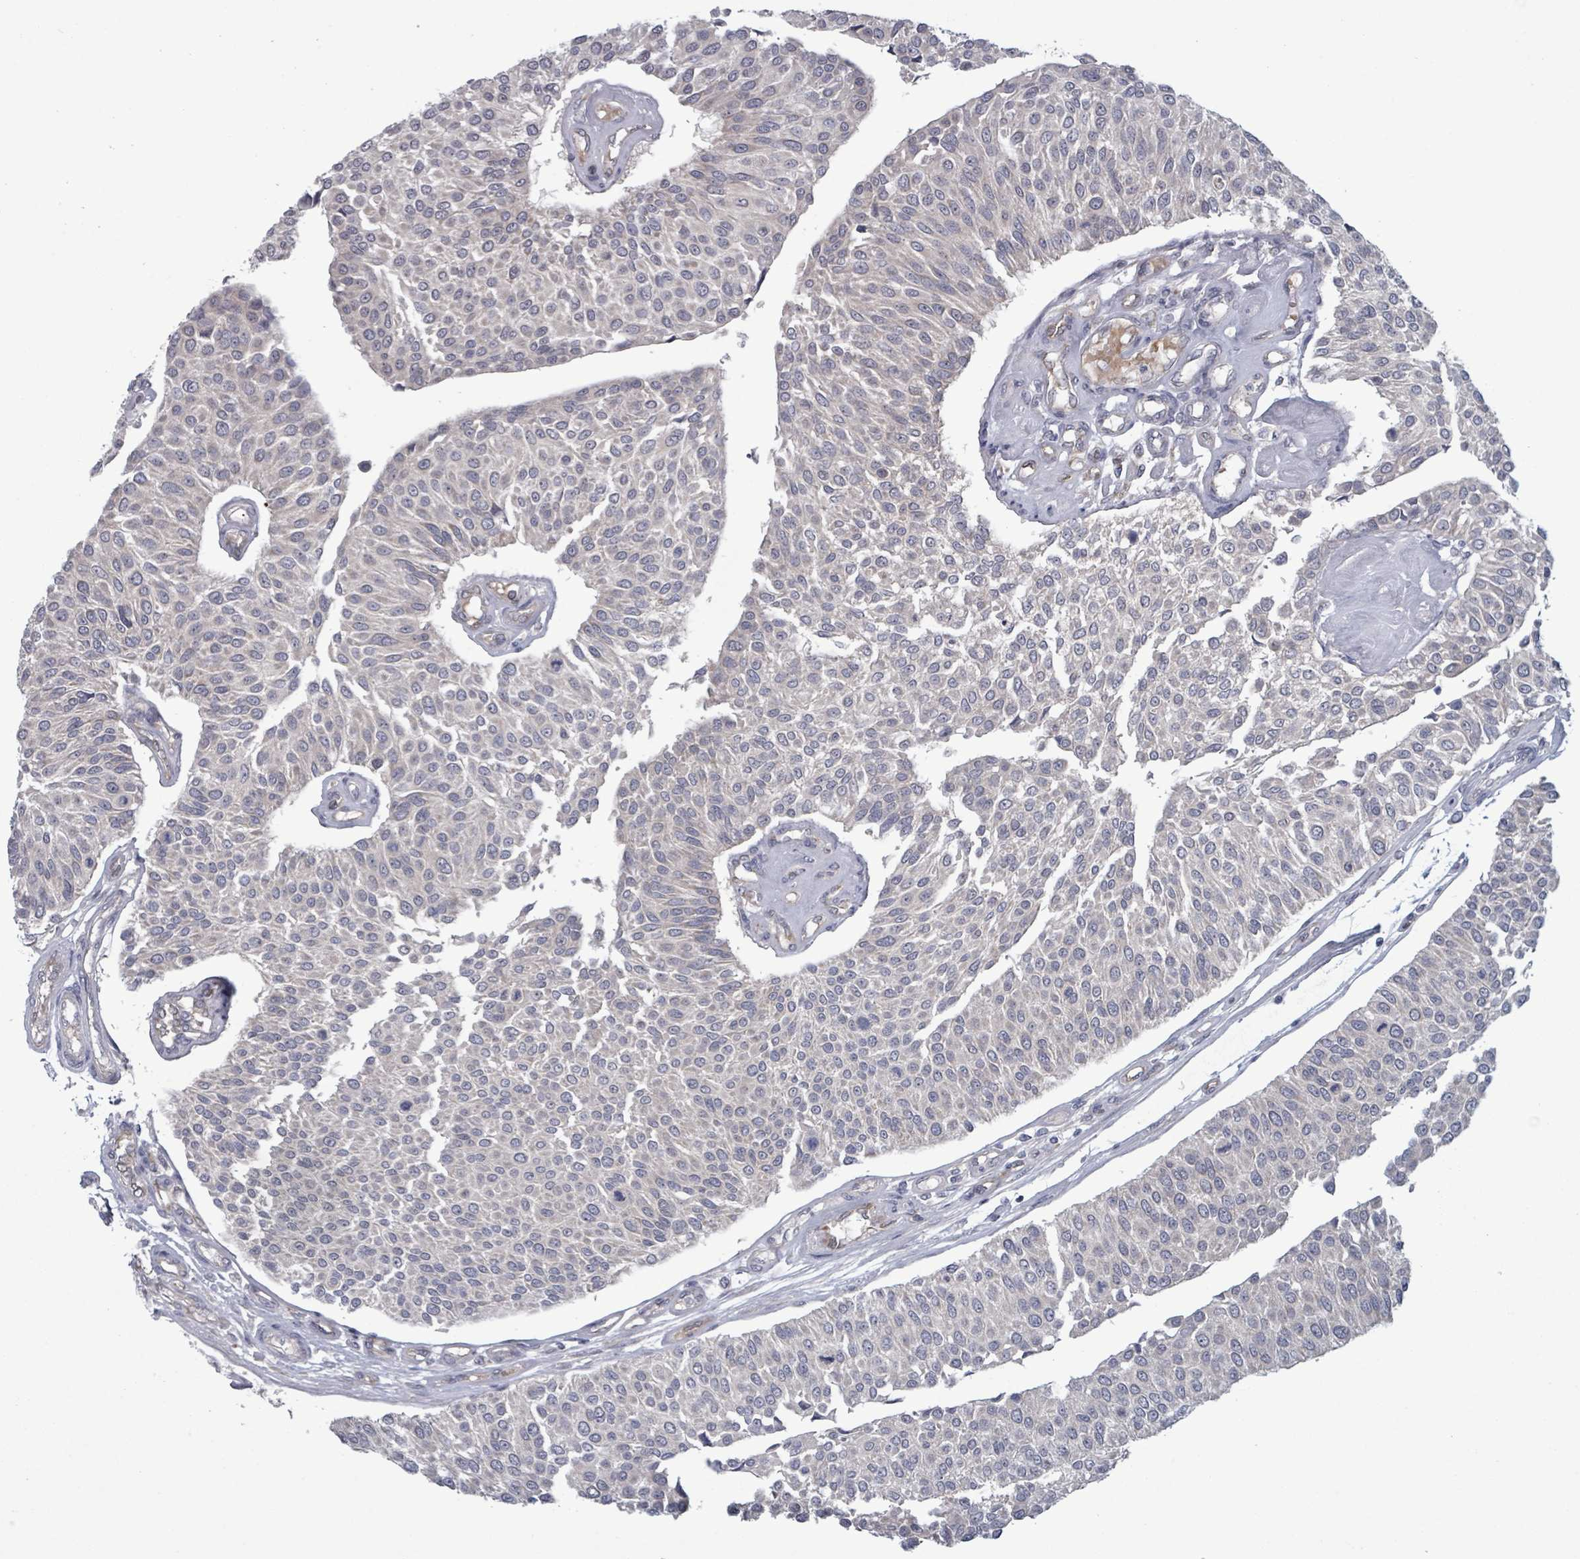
{"staining": {"intensity": "negative", "quantity": "none", "location": "none"}, "tissue": "urothelial cancer", "cell_type": "Tumor cells", "image_type": "cancer", "snomed": [{"axis": "morphology", "description": "Urothelial carcinoma, NOS"}, {"axis": "topography", "description": "Urinary bladder"}], "caption": "A histopathology image of urothelial cancer stained for a protein demonstrates no brown staining in tumor cells.", "gene": "FKBP1A", "patient": {"sex": "male", "age": 55}}